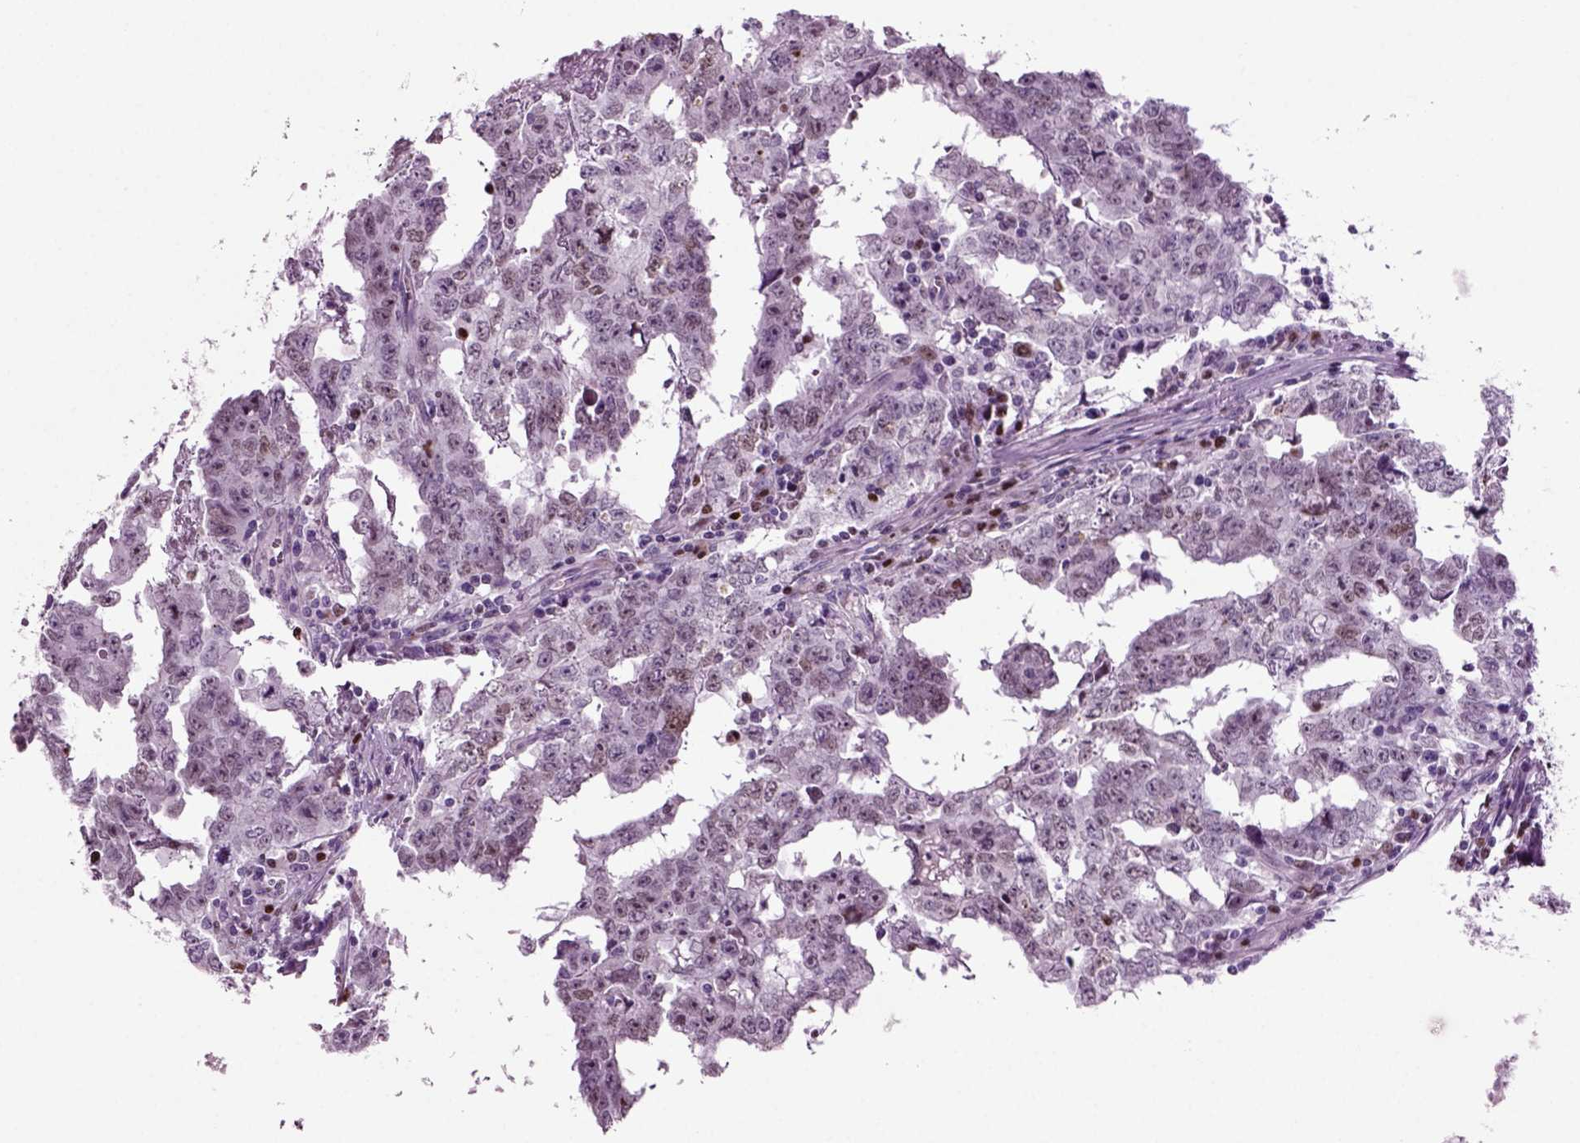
{"staining": {"intensity": "negative", "quantity": "none", "location": "none"}, "tissue": "testis cancer", "cell_type": "Tumor cells", "image_type": "cancer", "snomed": [{"axis": "morphology", "description": "Carcinoma, Embryonal, NOS"}, {"axis": "topography", "description": "Testis"}], "caption": "An immunohistochemistry micrograph of testis cancer (embryonal carcinoma) is shown. There is no staining in tumor cells of testis cancer (embryonal carcinoma).", "gene": "ARID3A", "patient": {"sex": "male", "age": 22}}